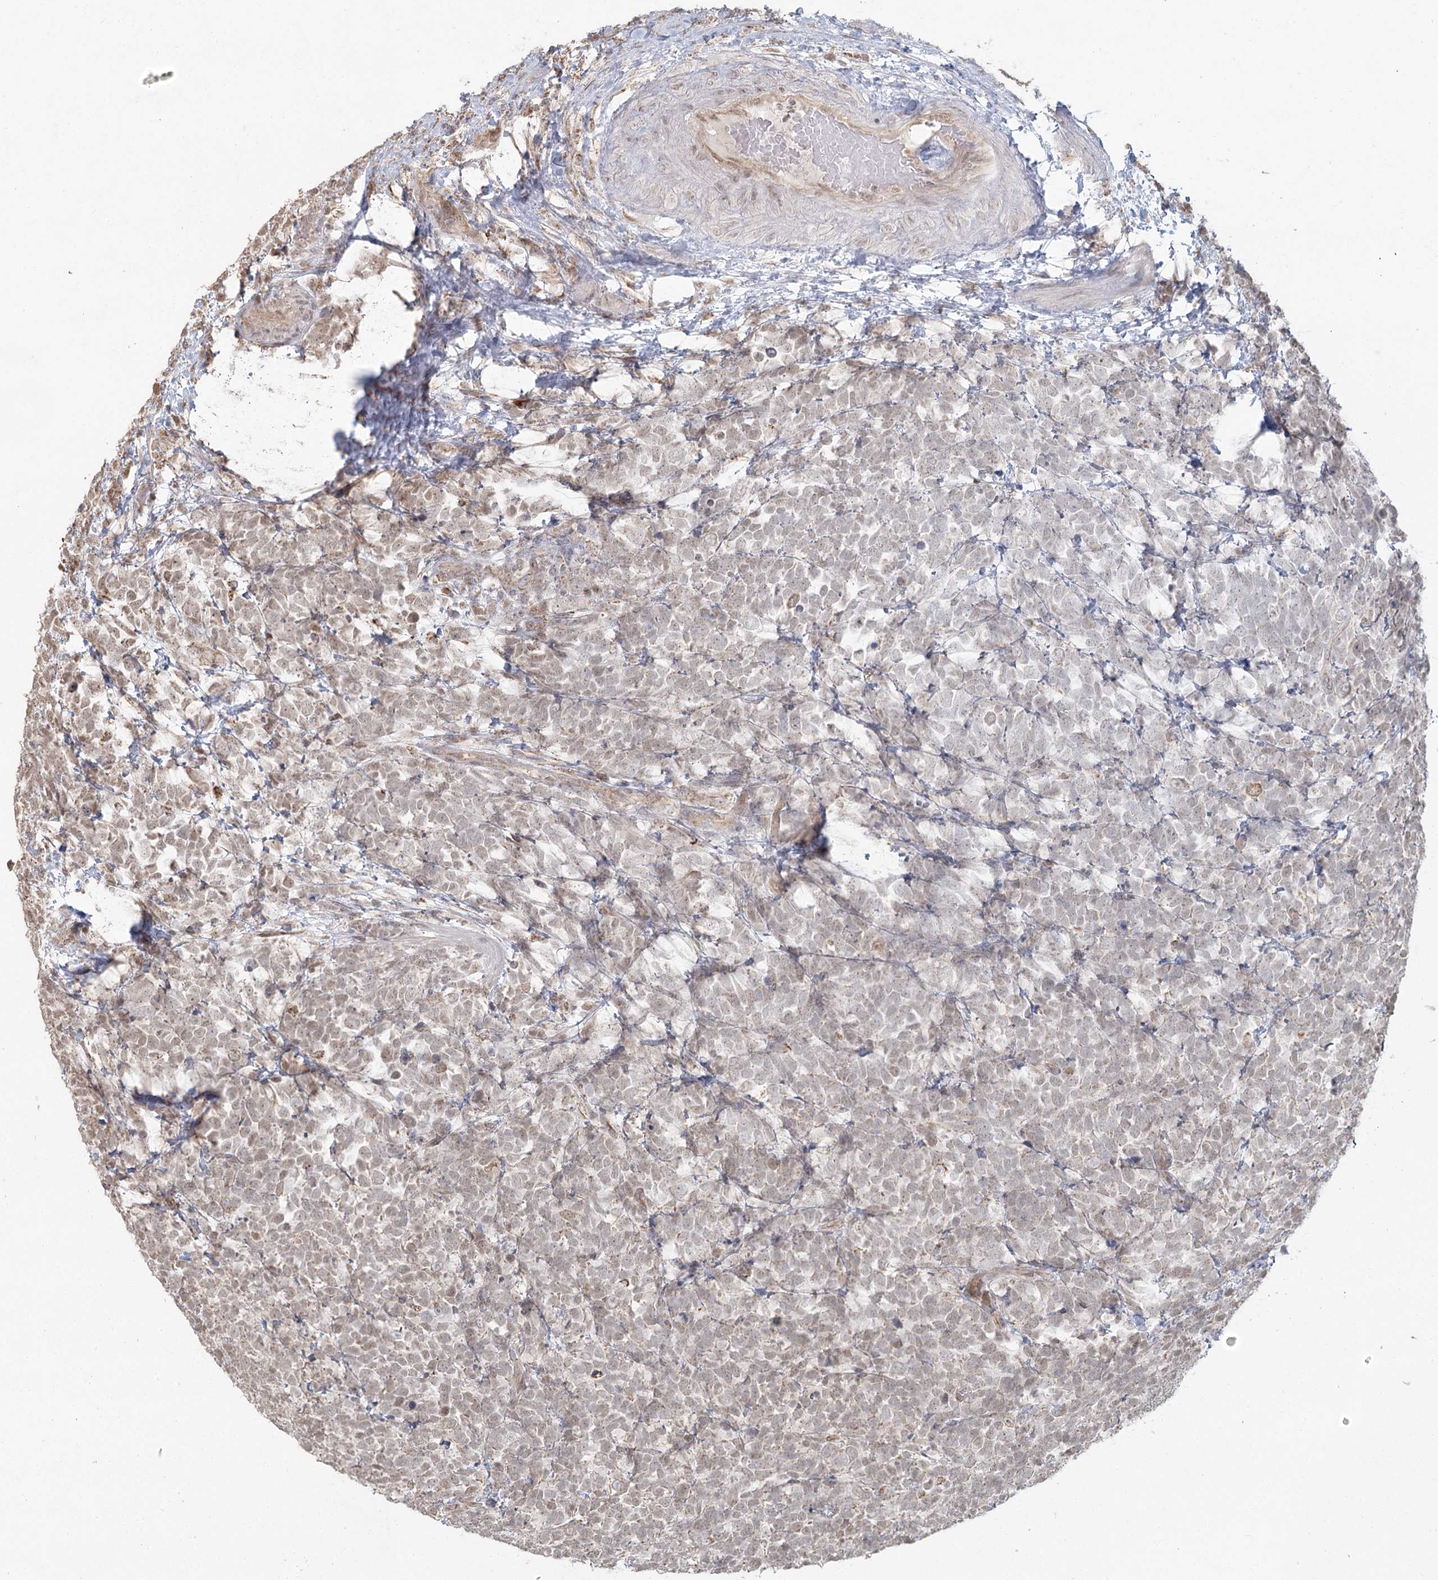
{"staining": {"intensity": "weak", "quantity": "25%-75%", "location": "nuclear"}, "tissue": "urothelial cancer", "cell_type": "Tumor cells", "image_type": "cancer", "snomed": [{"axis": "morphology", "description": "Urothelial carcinoma, High grade"}, {"axis": "topography", "description": "Urinary bladder"}], "caption": "Immunohistochemistry (IHC) image of neoplastic tissue: human urothelial carcinoma (high-grade) stained using immunohistochemistry demonstrates low levels of weak protein expression localized specifically in the nuclear of tumor cells, appearing as a nuclear brown color.", "gene": "LACTB", "patient": {"sex": "female", "age": 82}}